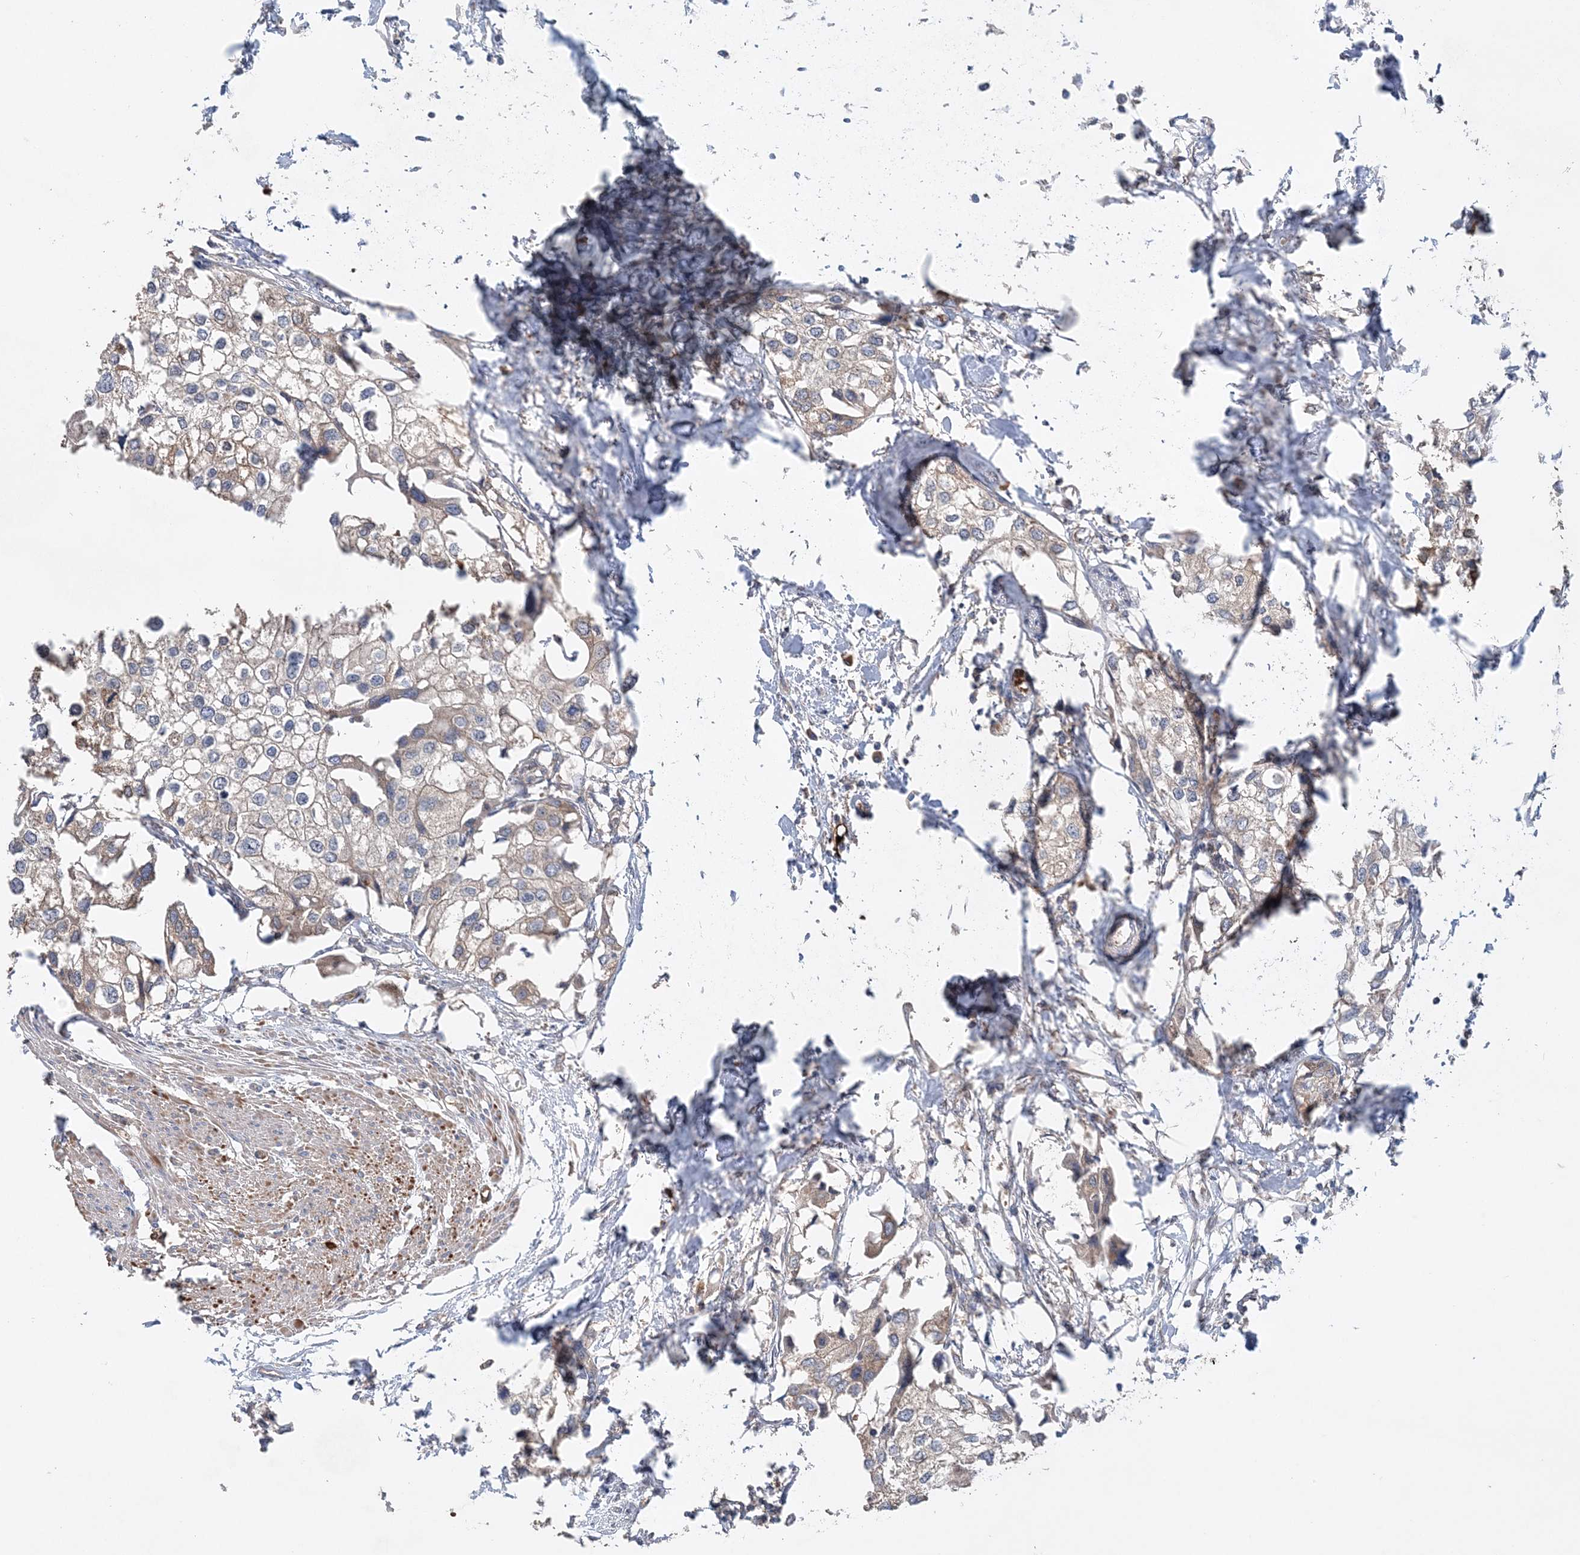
{"staining": {"intensity": "weak", "quantity": "<25%", "location": "cytoplasmic/membranous"}, "tissue": "urothelial cancer", "cell_type": "Tumor cells", "image_type": "cancer", "snomed": [{"axis": "morphology", "description": "Urothelial carcinoma, High grade"}, {"axis": "topography", "description": "Urinary bladder"}], "caption": "The image demonstrates no staining of tumor cells in urothelial carcinoma (high-grade).", "gene": "ACAP2", "patient": {"sex": "male", "age": 64}}